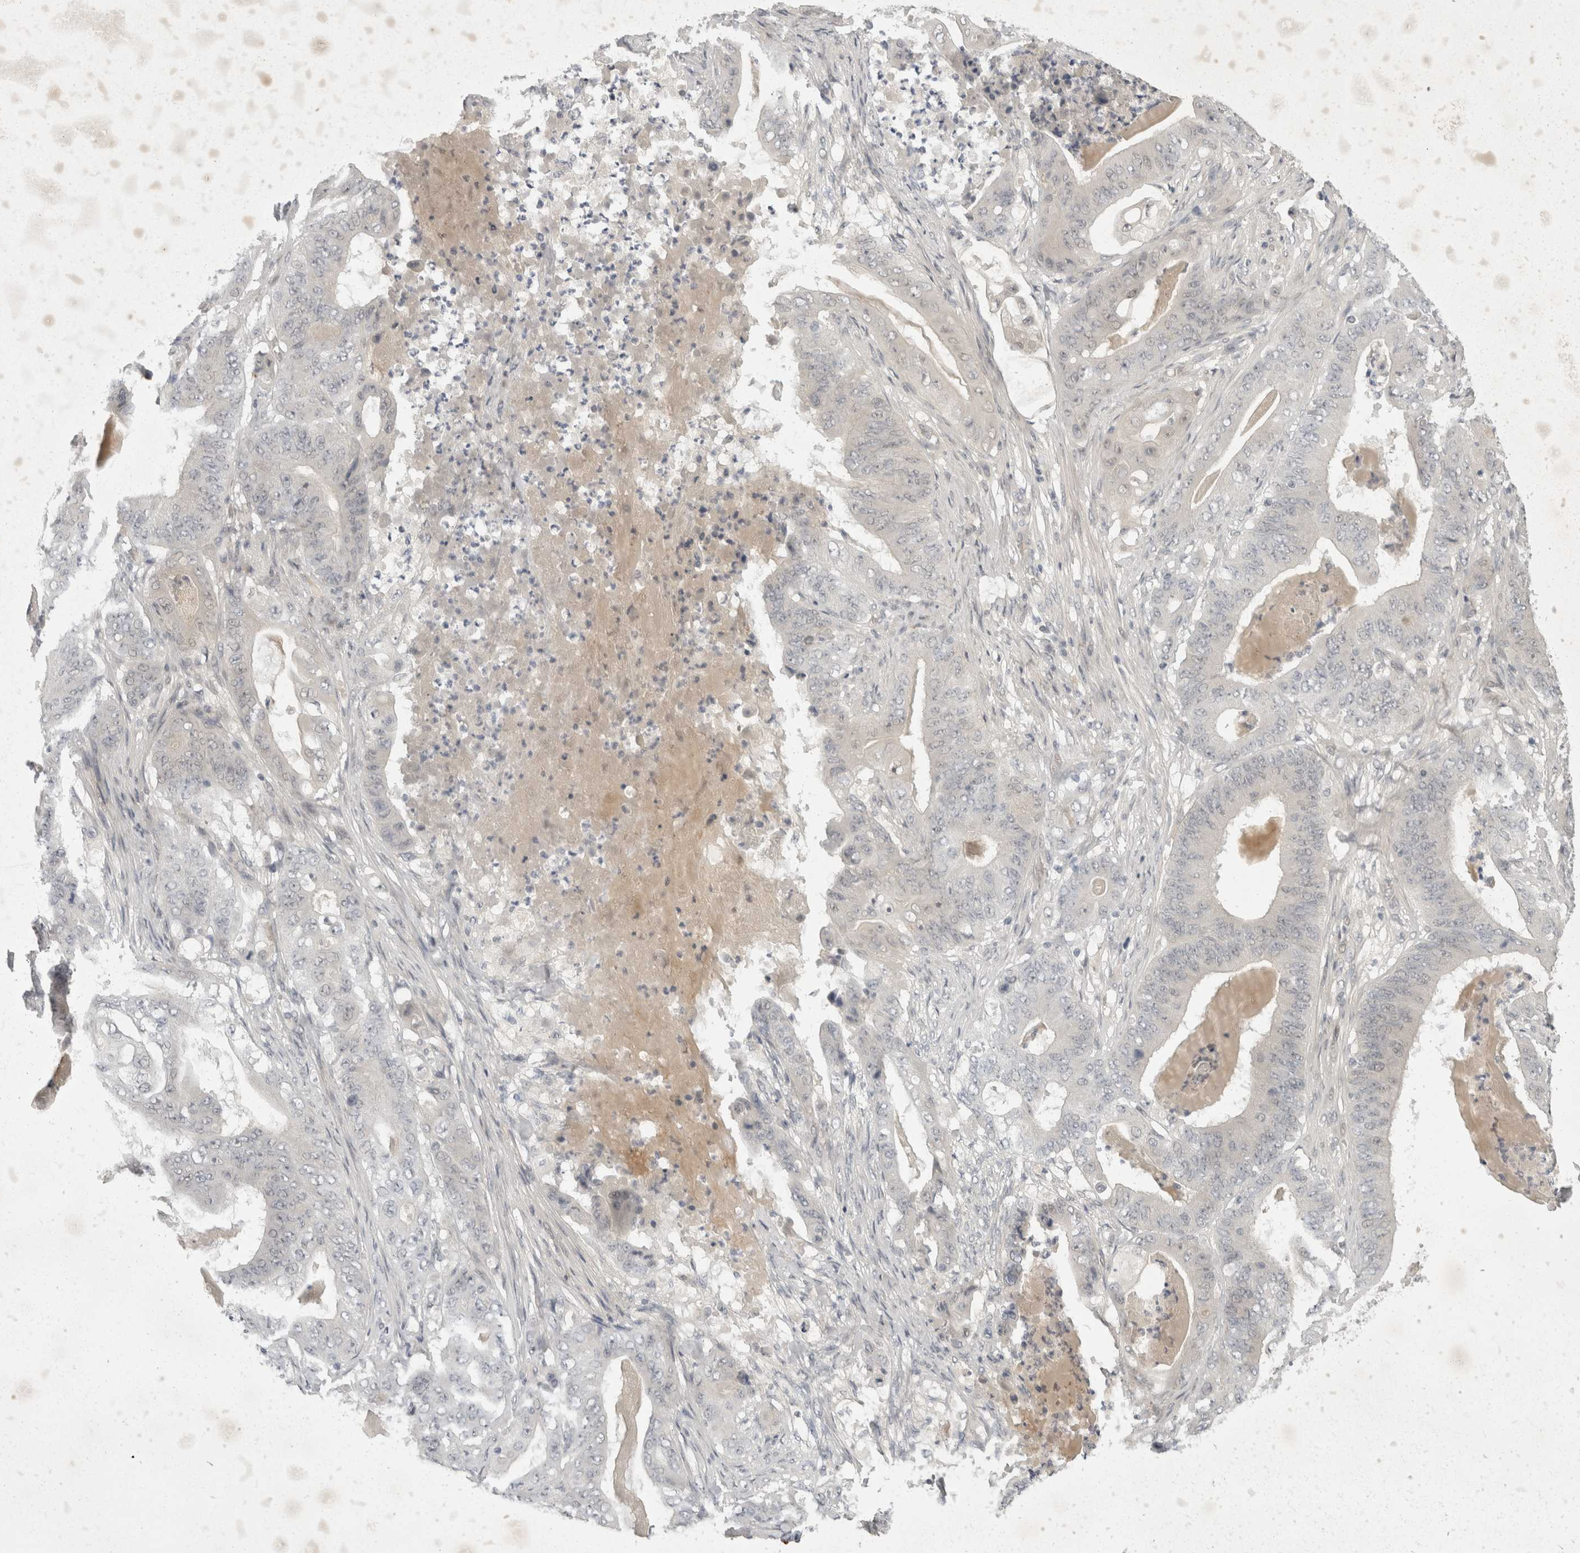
{"staining": {"intensity": "negative", "quantity": "none", "location": "none"}, "tissue": "stomach cancer", "cell_type": "Tumor cells", "image_type": "cancer", "snomed": [{"axis": "morphology", "description": "Adenocarcinoma, NOS"}, {"axis": "topography", "description": "Stomach"}], "caption": "Image shows no protein expression in tumor cells of stomach adenocarcinoma tissue.", "gene": "TOM1L2", "patient": {"sex": "female", "age": 73}}